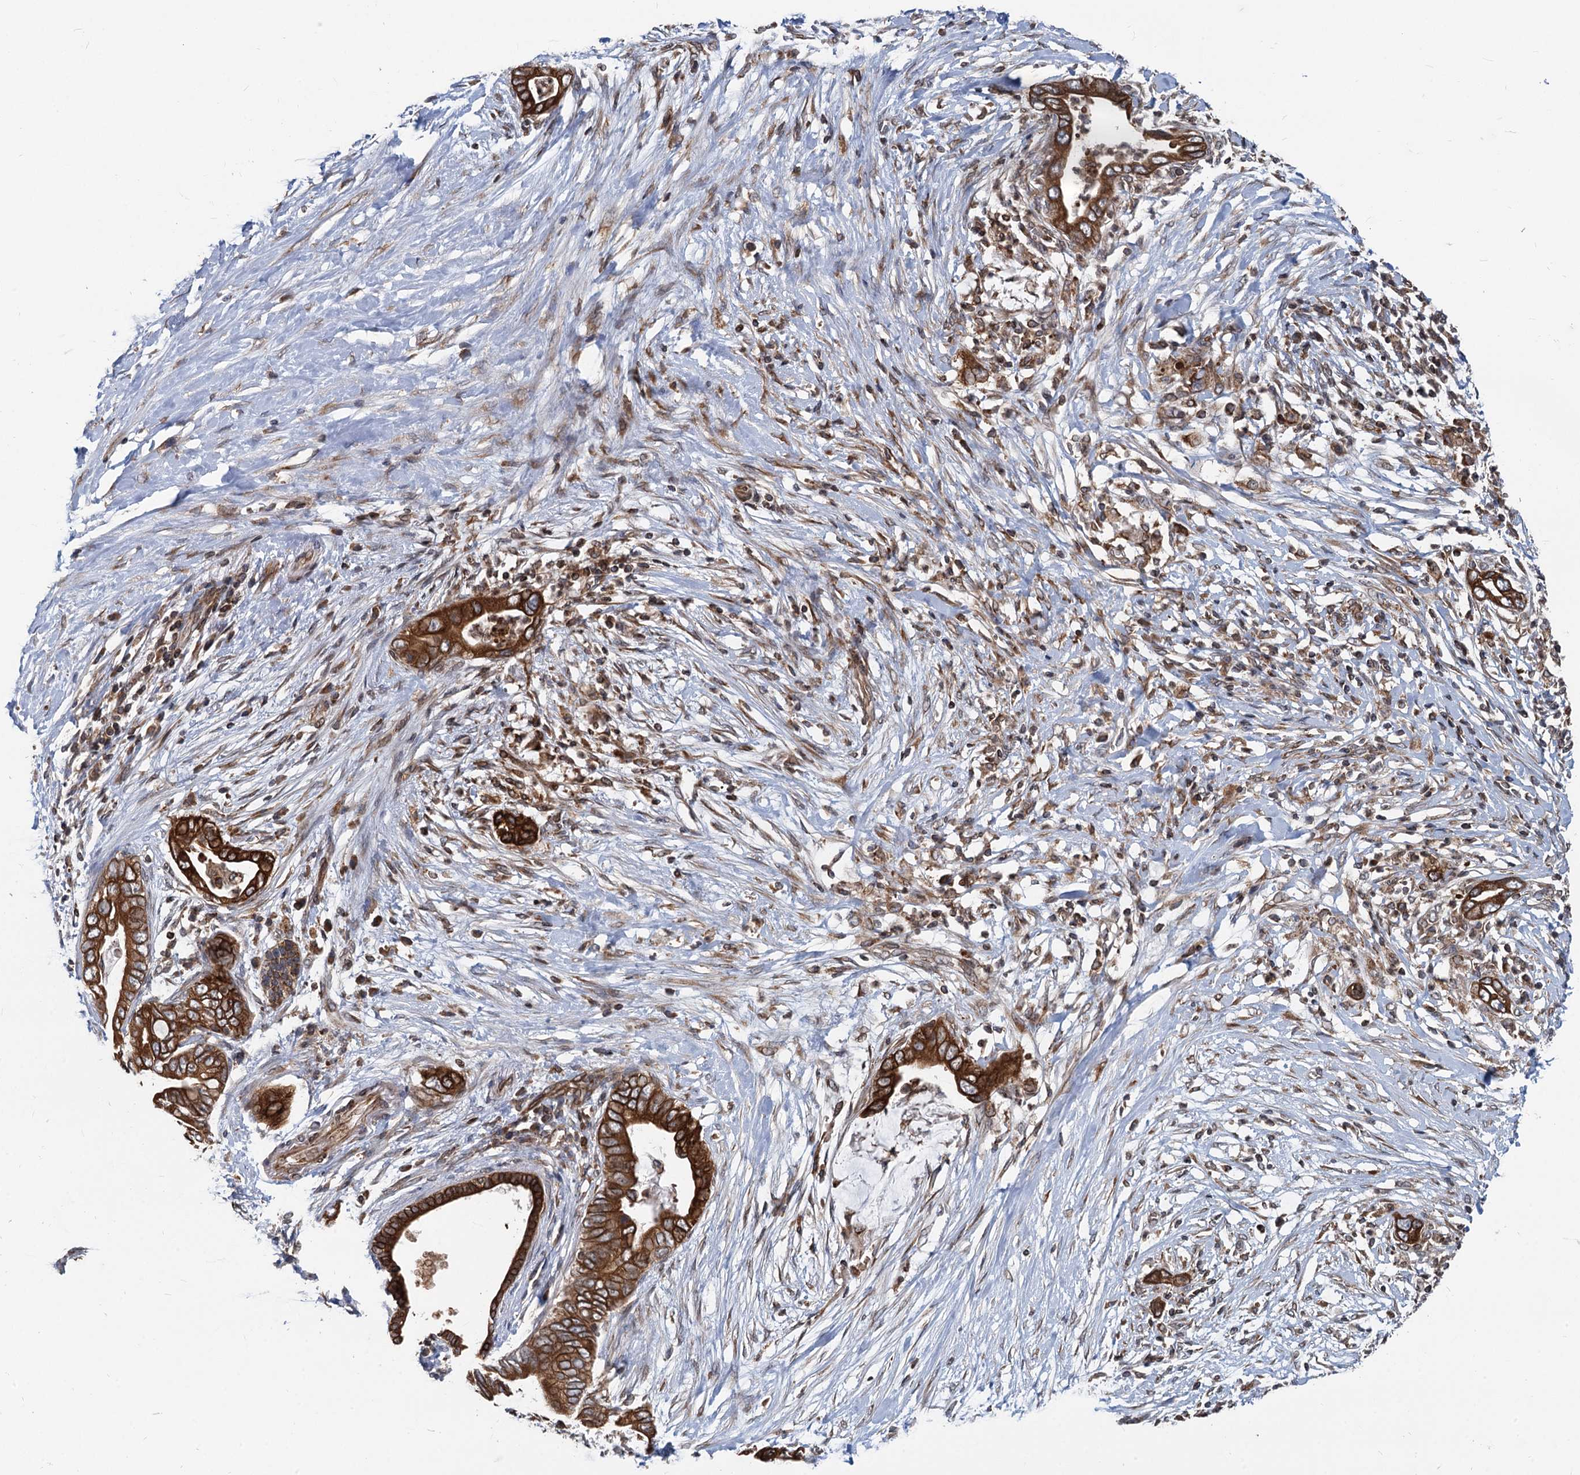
{"staining": {"intensity": "strong", "quantity": ">75%", "location": "cytoplasmic/membranous"}, "tissue": "pancreatic cancer", "cell_type": "Tumor cells", "image_type": "cancer", "snomed": [{"axis": "morphology", "description": "Adenocarcinoma, NOS"}, {"axis": "topography", "description": "Pancreas"}], "caption": "Pancreatic adenocarcinoma stained with a protein marker demonstrates strong staining in tumor cells.", "gene": "STIM1", "patient": {"sex": "male", "age": 75}}